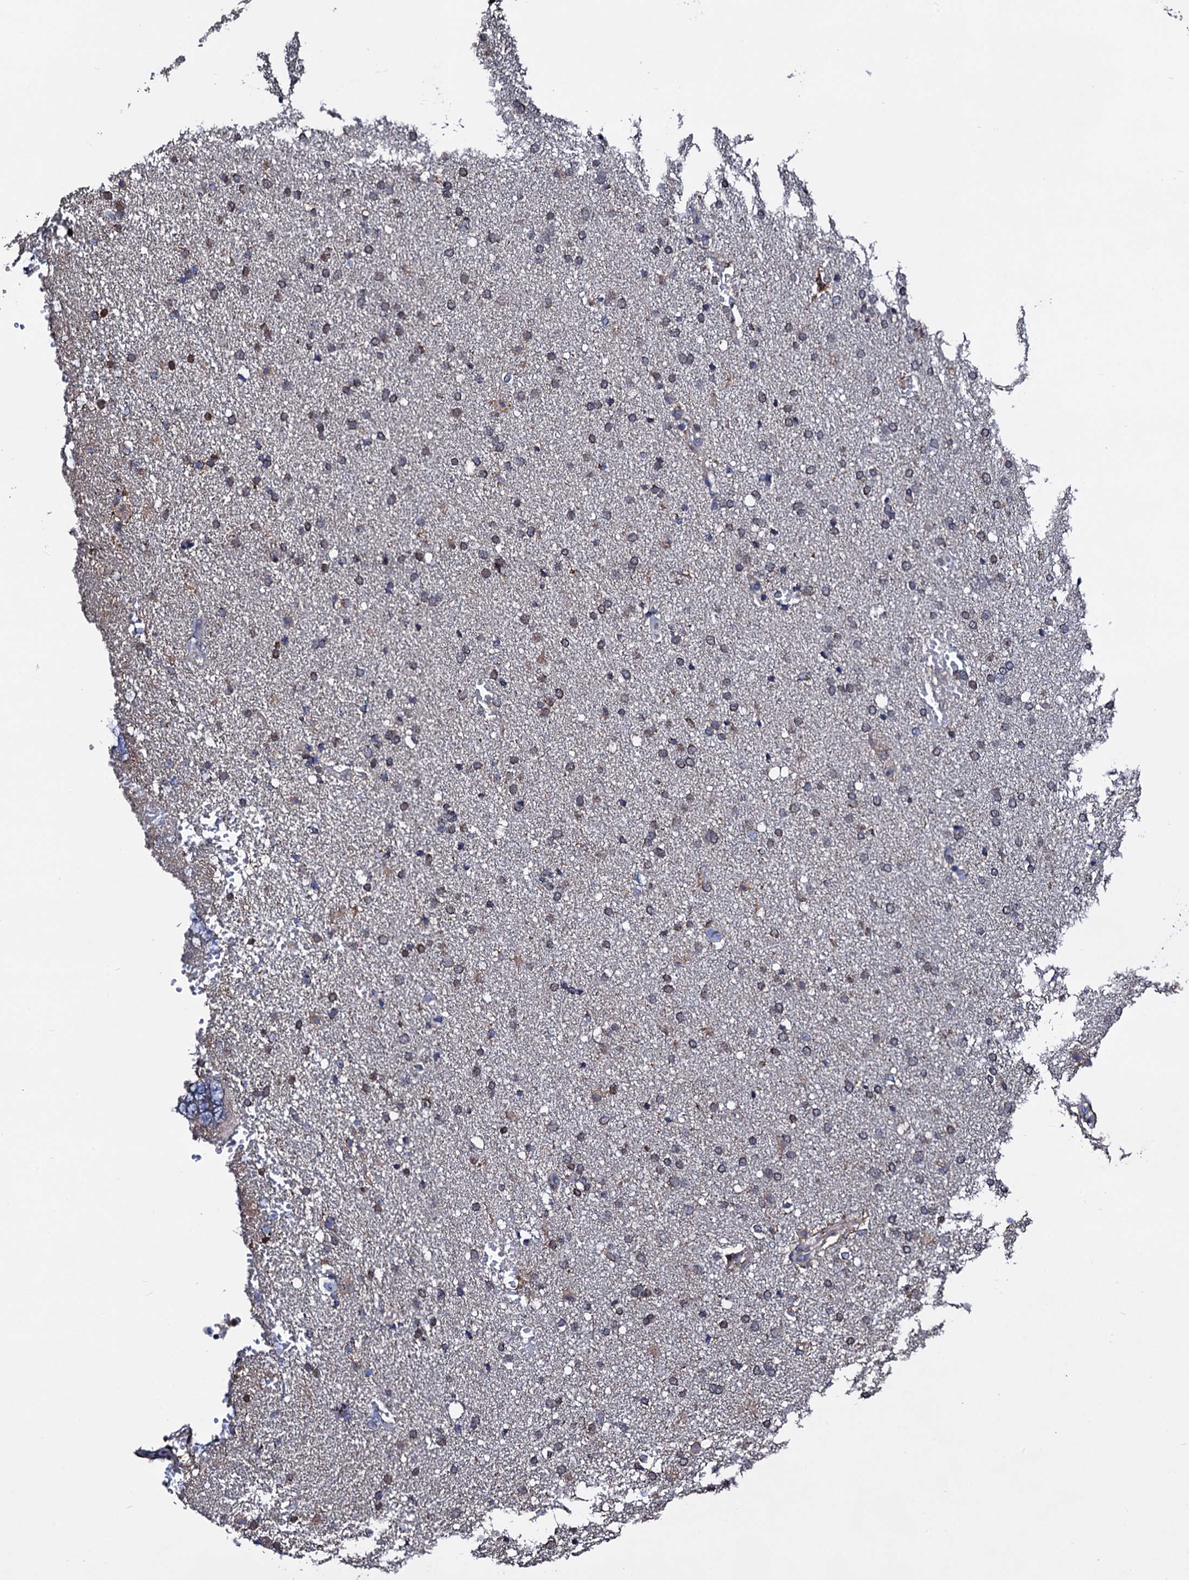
{"staining": {"intensity": "weak", "quantity": "25%-75%", "location": "cytoplasmic/membranous"}, "tissue": "glioma", "cell_type": "Tumor cells", "image_type": "cancer", "snomed": [{"axis": "morphology", "description": "Glioma, malignant, High grade"}, {"axis": "topography", "description": "Brain"}], "caption": "This image displays IHC staining of malignant glioma (high-grade), with low weak cytoplasmic/membranous positivity in about 25%-75% of tumor cells.", "gene": "PTCD3", "patient": {"sex": "male", "age": 72}}